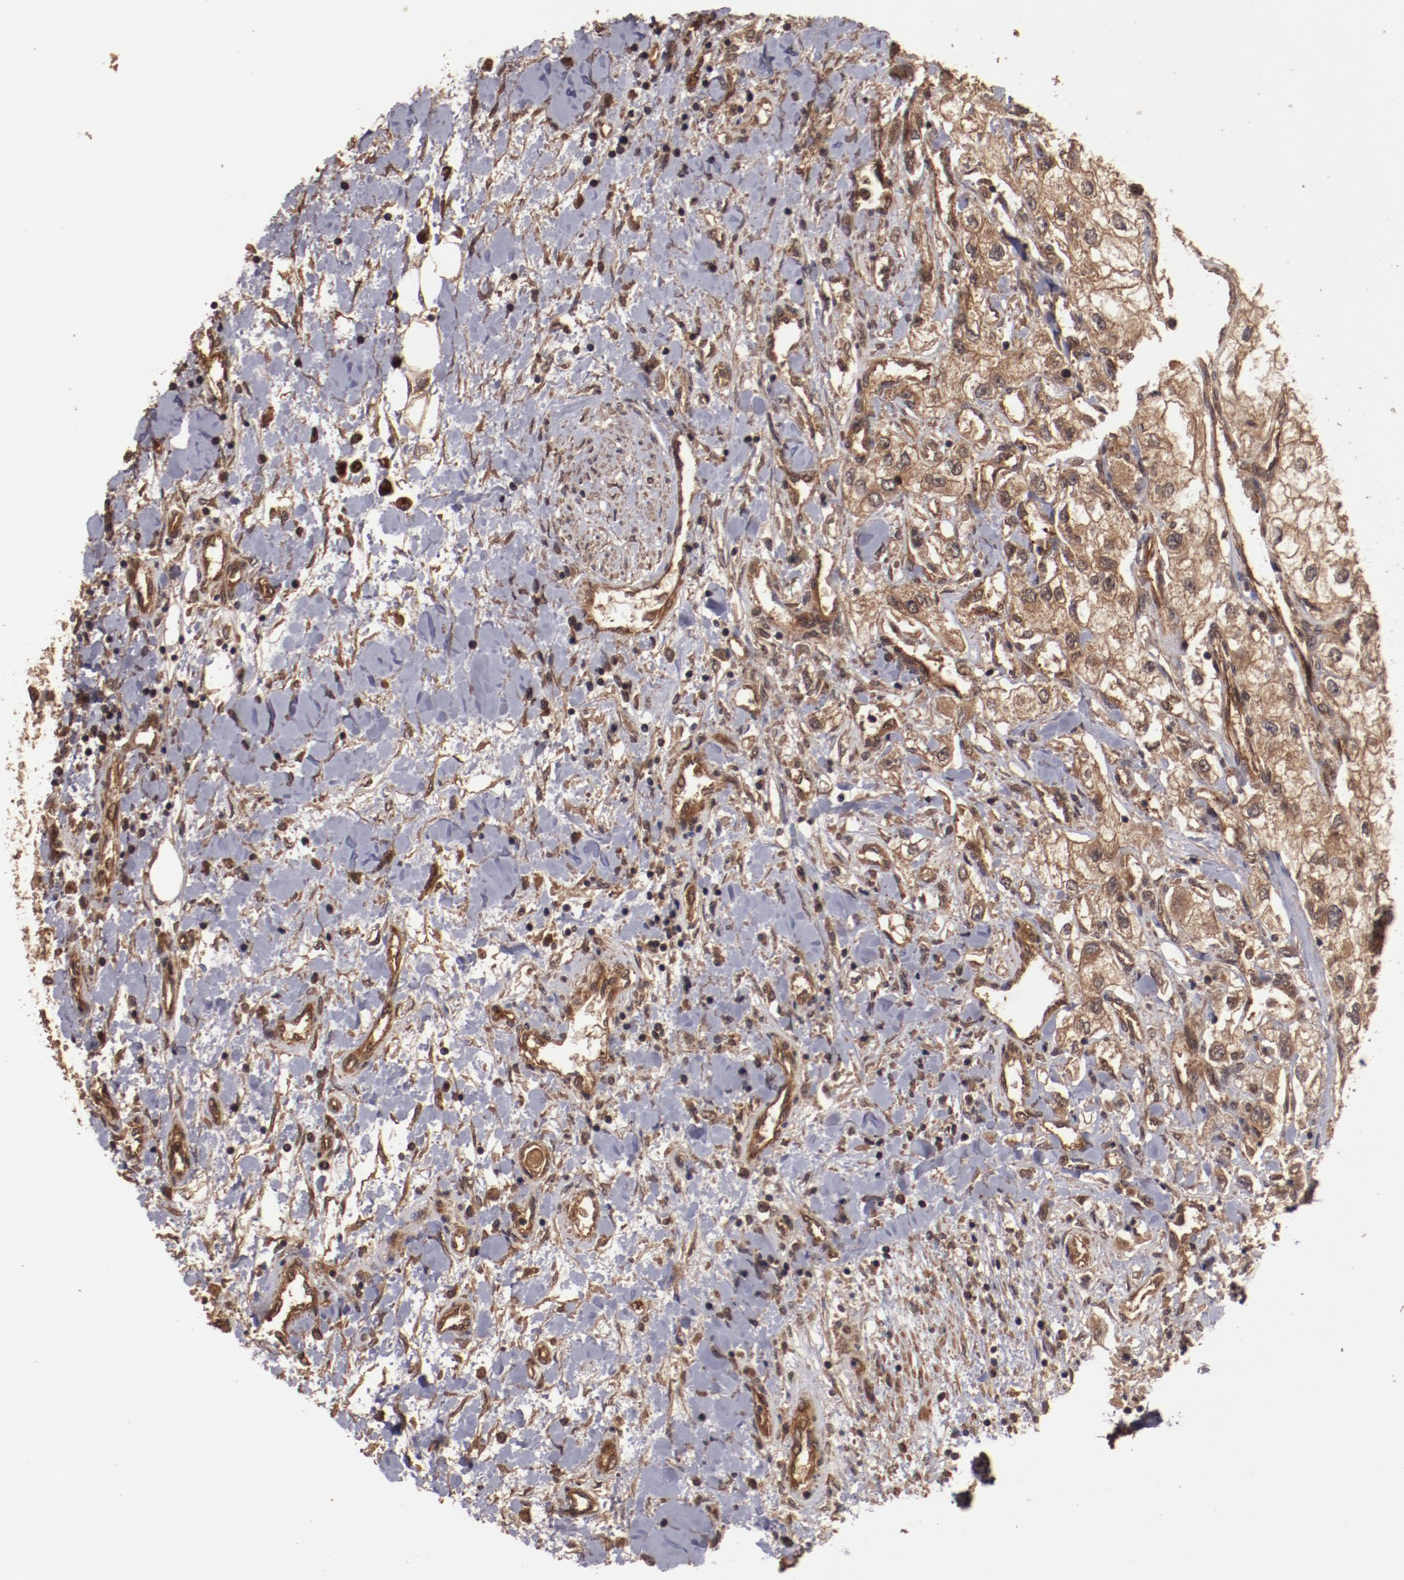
{"staining": {"intensity": "moderate", "quantity": ">75%", "location": "cytoplasmic/membranous"}, "tissue": "renal cancer", "cell_type": "Tumor cells", "image_type": "cancer", "snomed": [{"axis": "morphology", "description": "Adenocarcinoma, NOS"}, {"axis": "topography", "description": "Kidney"}], "caption": "Protein staining by immunohistochemistry displays moderate cytoplasmic/membranous staining in approximately >75% of tumor cells in renal cancer.", "gene": "TXNDC16", "patient": {"sex": "male", "age": 57}}